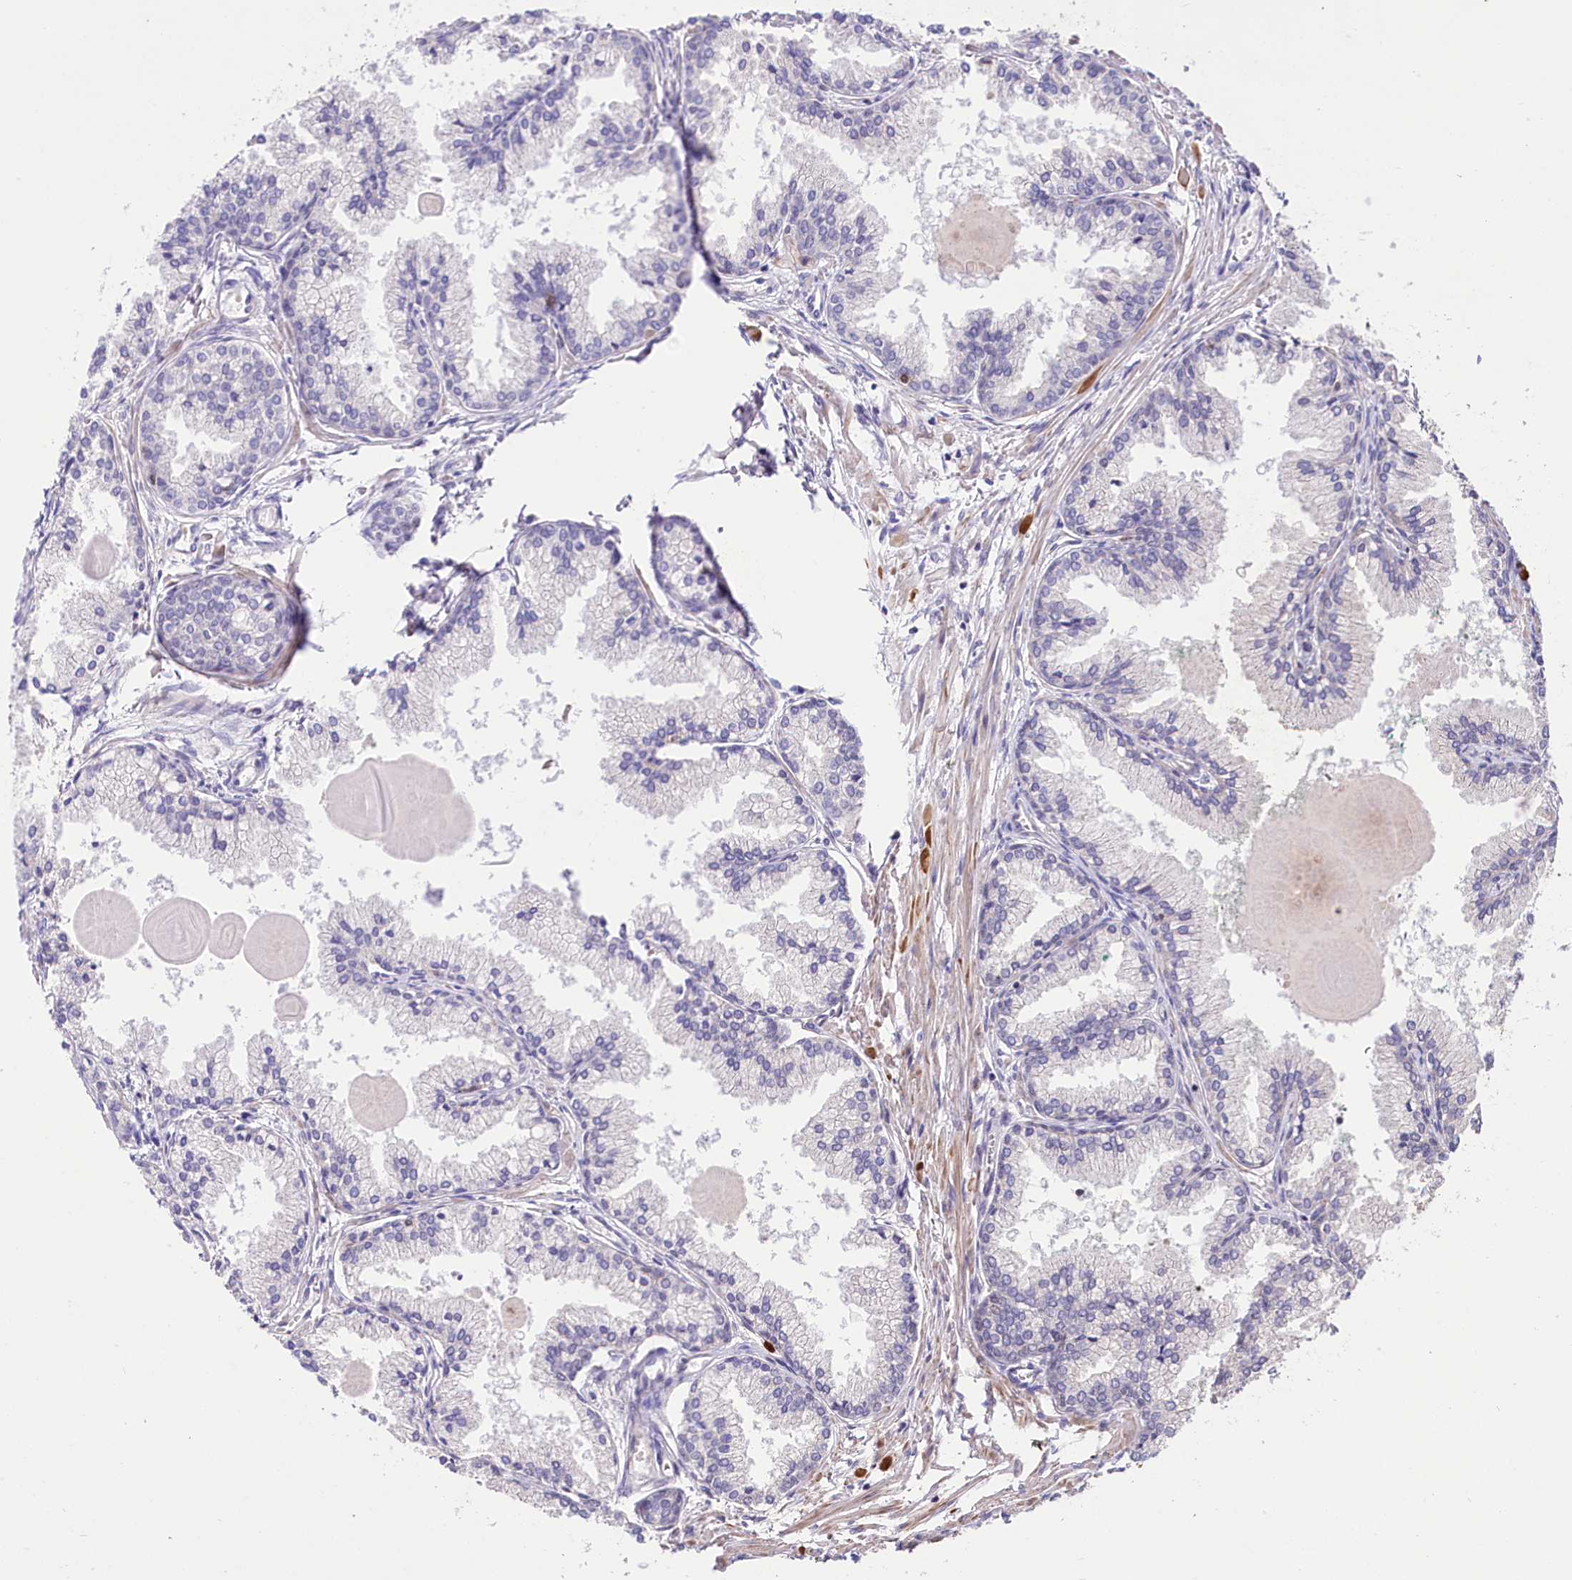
{"staining": {"intensity": "negative", "quantity": "none", "location": "none"}, "tissue": "prostate cancer", "cell_type": "Tumor cells", "image_type": "cancer", "snomed": [{"axis": "morphology", "description": "Adenocarcinoma, High grade"}, {"axis": "topography", "description": "Prostate"}], "caption": "Prostate cancer was stained to show a protein in brown. There is no significant staining in tumor cells.", "gene": "TAFAZZIN", "patient": {"sex": "male", "age": 68}}